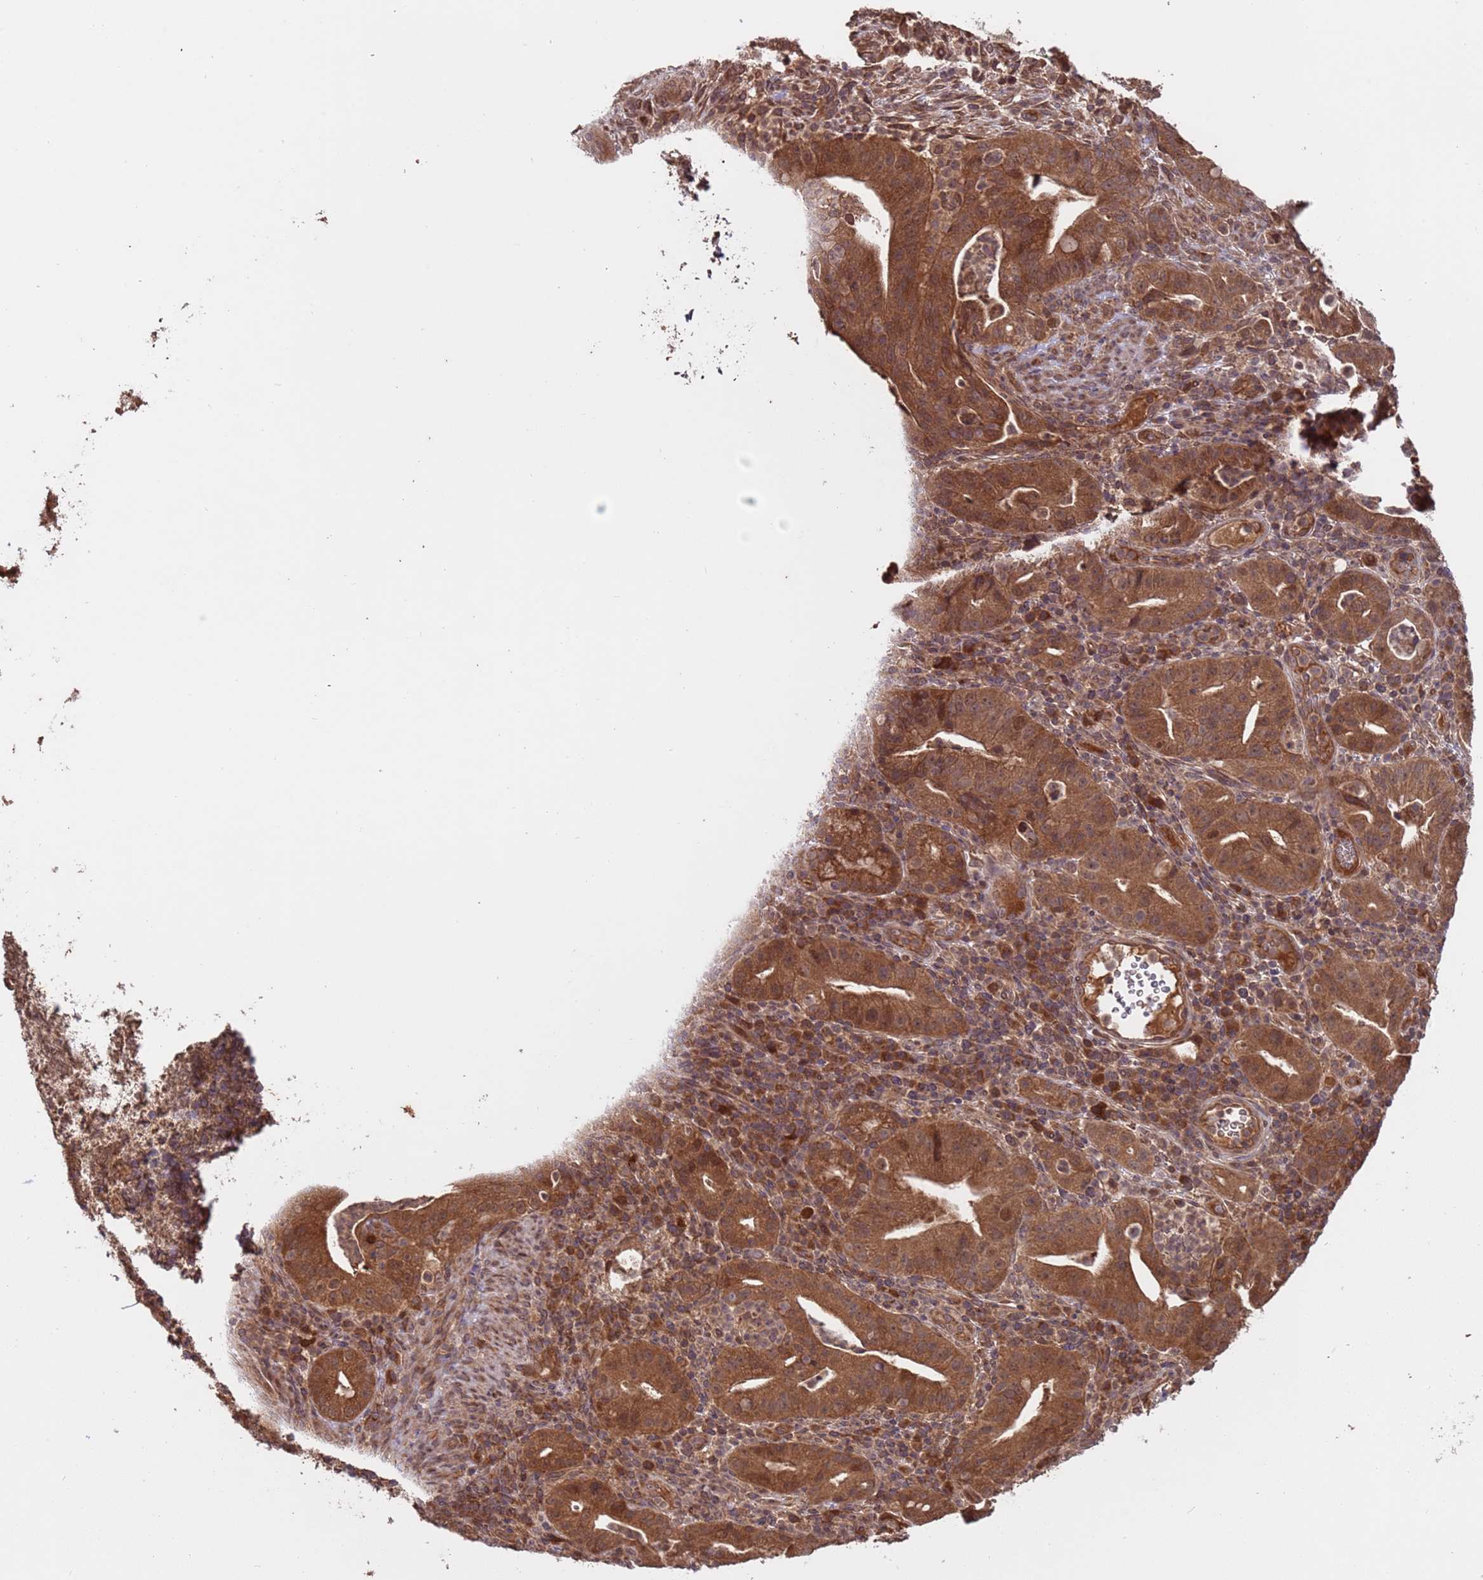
{"staining": {"intensity": "strong", "quantity": ">75%", "location": "cytoplasmic/membranous"}, "tissue": "pancreatic cancer", "cell_type": "Tumor cells", "image_type": "cancer", "snomed": [{"axis": "morphology", "description": "Adenocarcinoma, NOS"}, {"axis": "topography", "description": "Pancreas"}], "caption": "Strong cytoplasmic/membranous staining for a protein is present in approximately >75% of tumor cells of pancreatic cancer using IHC.", "gene": "ERI1", "patient": {"sex": "male", "age": 71}}